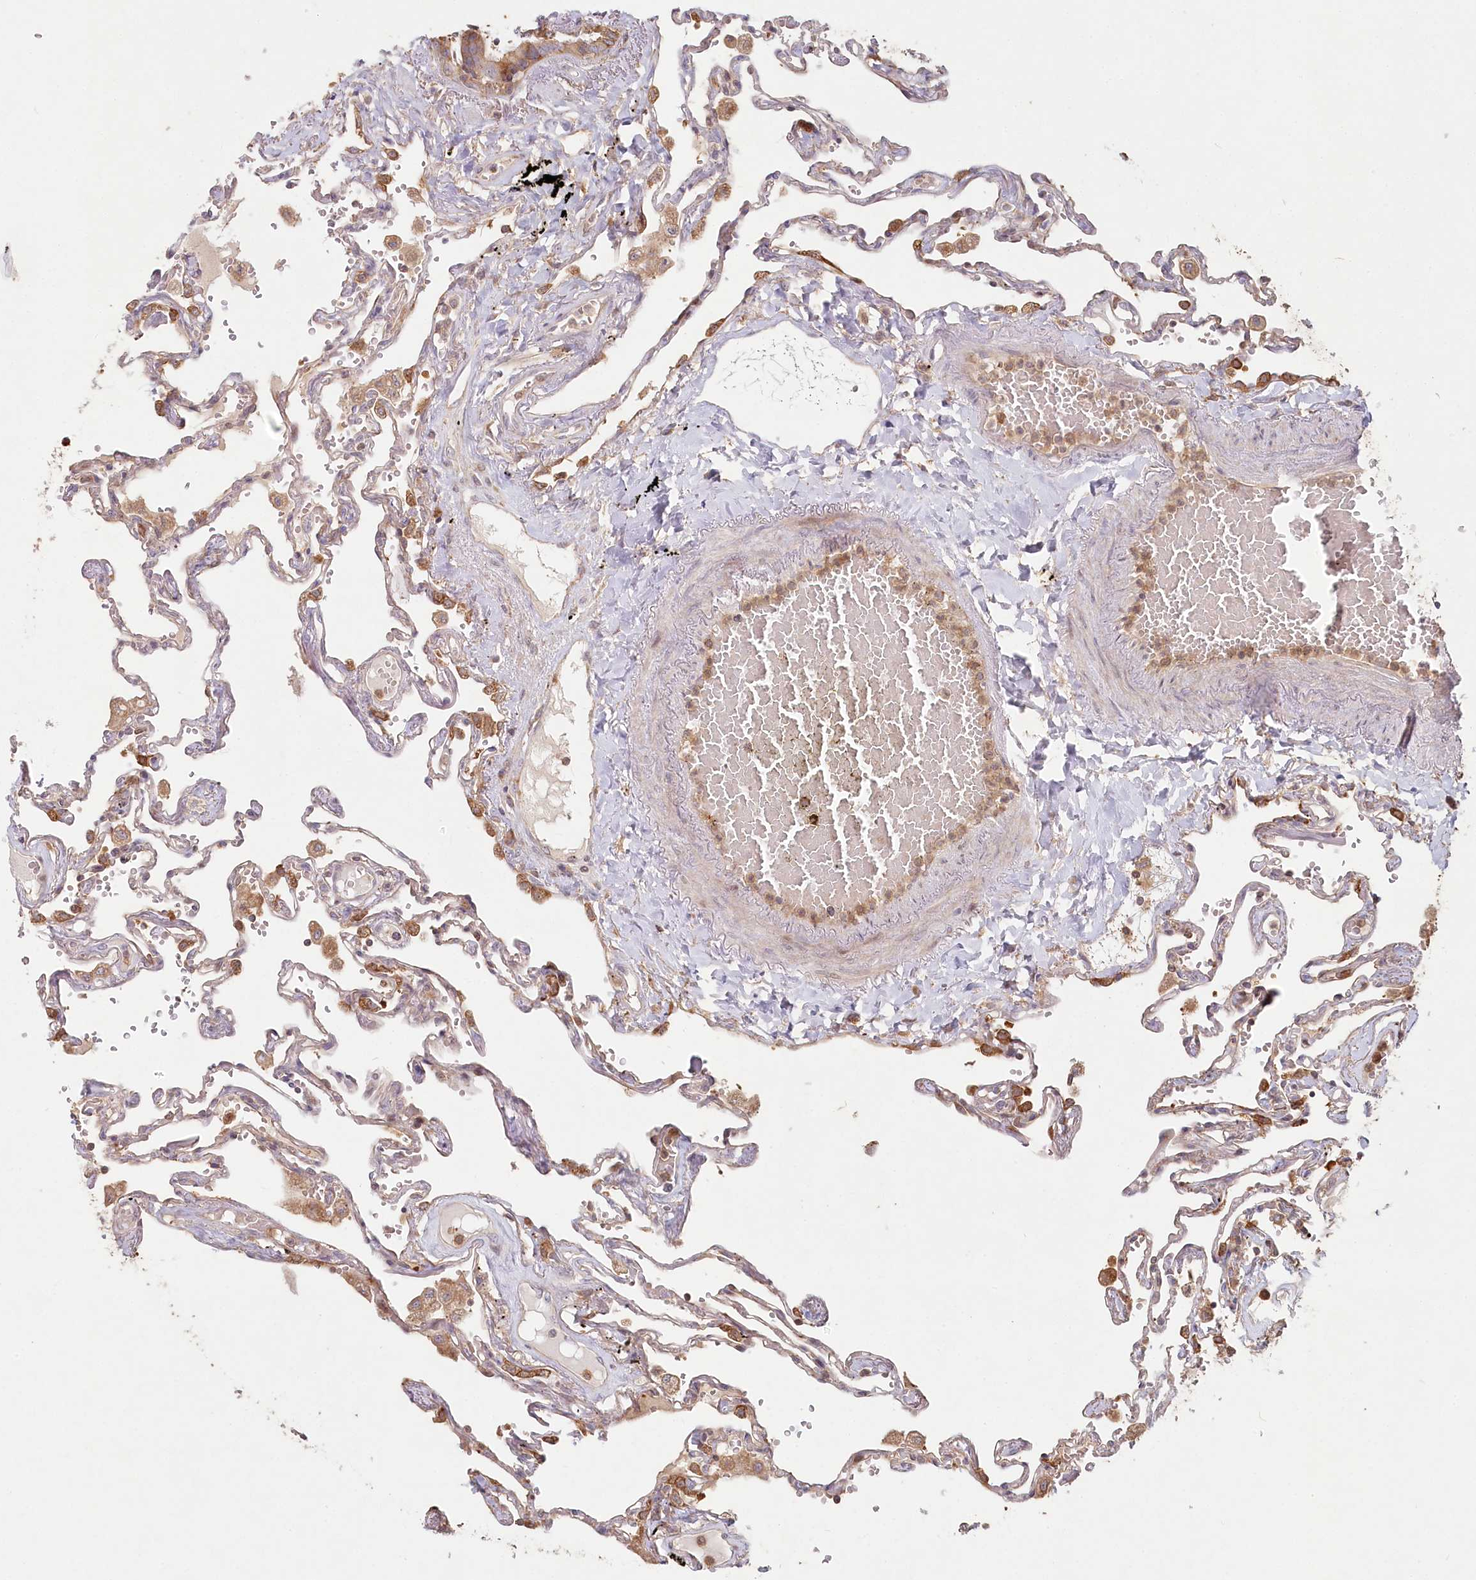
{"staining": {"intensity": "moderate", "quantity": "25%-75%", "location": "cytoplasmic/membranous"}, "tissue": "lung", "cell_type": "Alveolar cells", "image_type": "normal", "snomed": [{"axis": "morphology", "description": "Normal tissue, NOS"}, {"axis": "topography", "description": "Lung"}], "caption": "Moderate cytoplasmic/membranous positivity for a protein is appreciated in about 25%-75% of alveolar cells of normal lung using immunohistochemistry.", "gene": "HAL", "patient": {"sex": "female", "age": 67}}